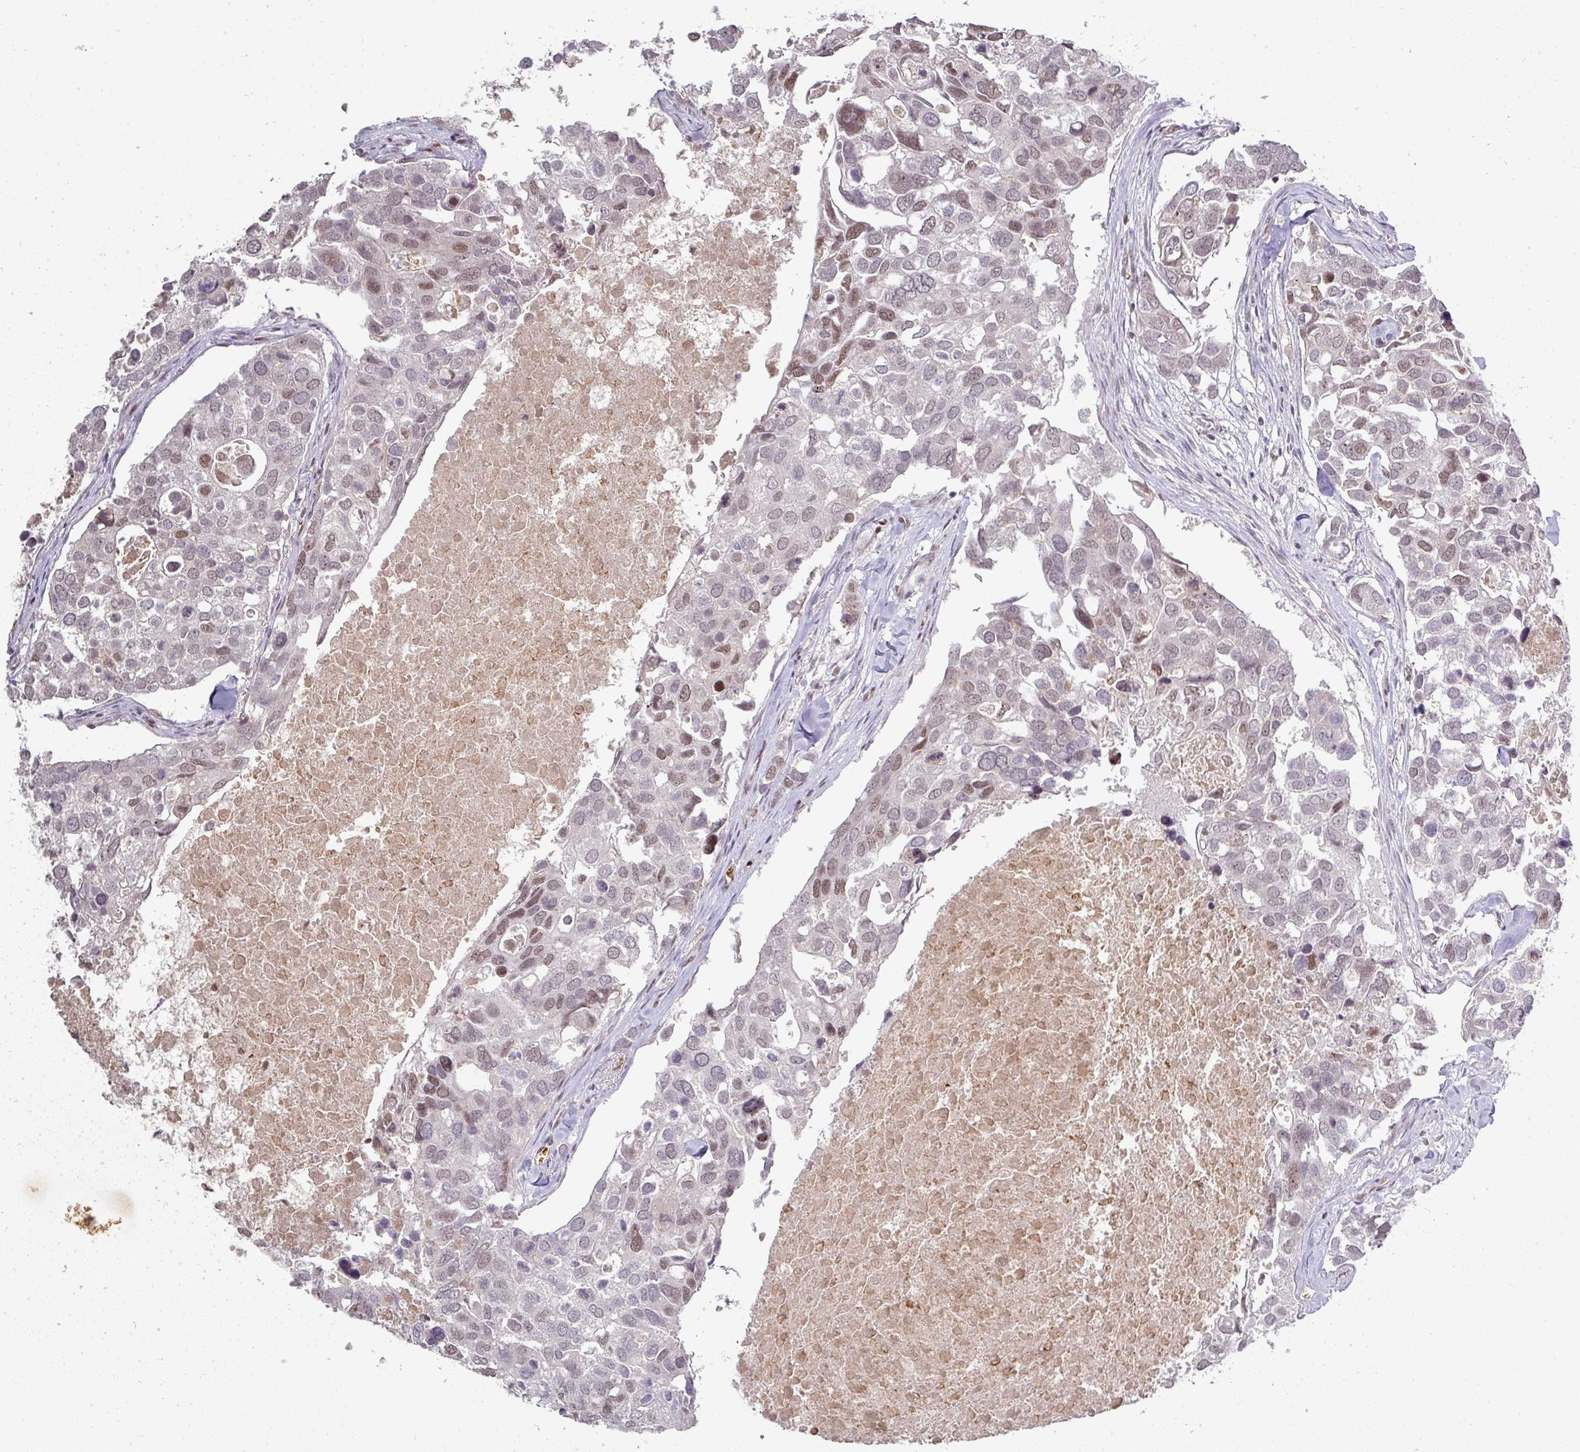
{"staining": {"intensity": "weak", "quantity": "25%-75%", "location": "nuclear"}, "tissue": "breast cancer", "cell_type": "Tumor cells", "image_type": "cancer", "snomed": [{"axis": "morphology", "description": "Duct carcinoma"}, {"axis": "topography", "description": "Breast"}], "caption": "Immunohistochemistry (IHC) of breast cancer reveals low levels of weak nuclear positivity in approximately 25%-75% of tumor cells. Nuclei are stained in blue.", "gene": "NEIL1", "patient": {"sex": "female", "age": 83}}